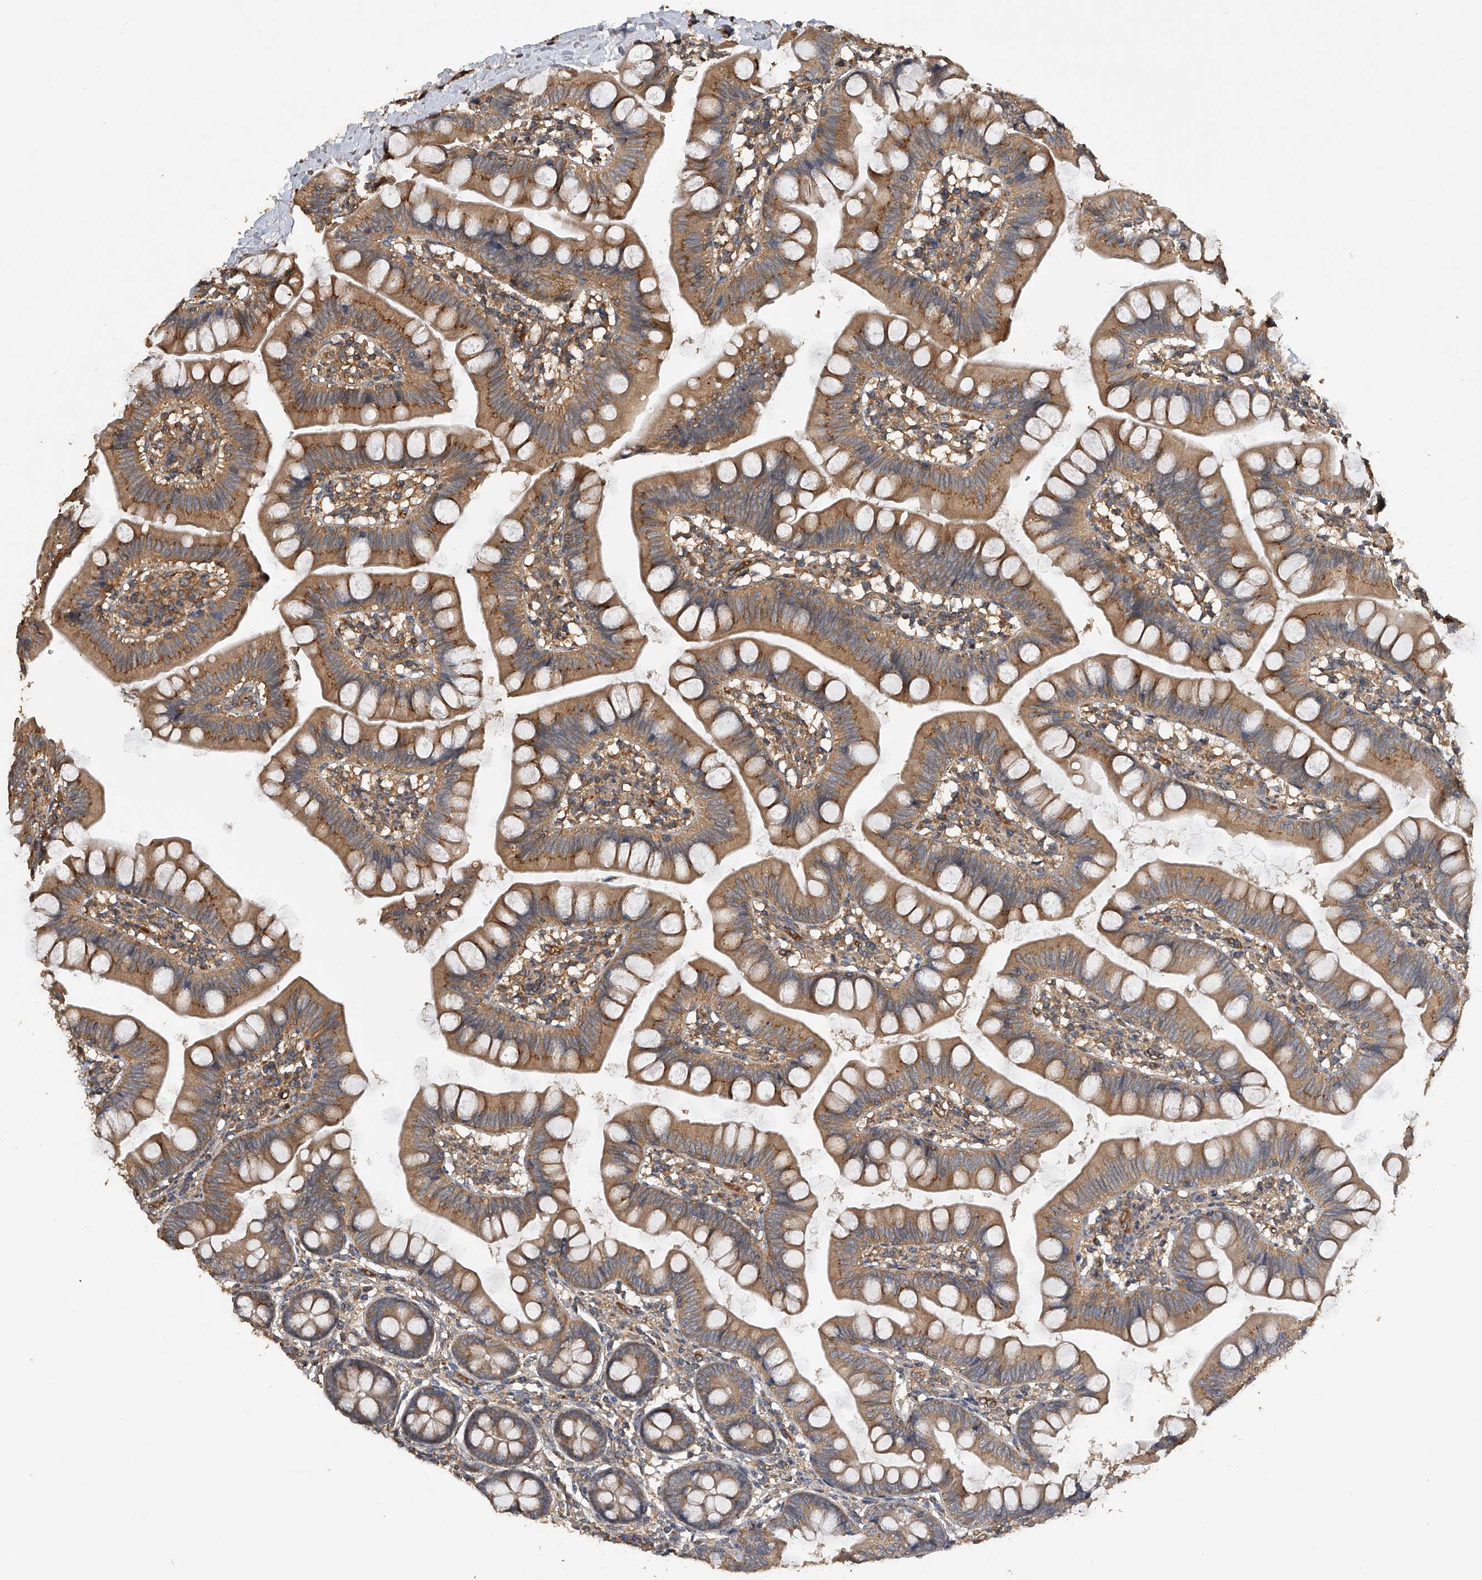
{"staining": {"intensity": "moderate", "quantity": ">75%", "location": "cytoplasmic/membranous"}, "tissue": "small intestine", "cell_type": "Glandular cells", "image_type": "normal", "snomed": [{"axis": "morphology", "description": "Normal tissue, NOS"}, {"axis": "topography", "description": "Small intestine"}], "caption": "A micrograph showing moderate cytoplasmic/membranous staining in about >75% of glandular cells in normal small intestine, as visualized by brown immunohistochemical staining.", "gene": "PTPRA", "patient": {"sex": "male", "age": 7}}